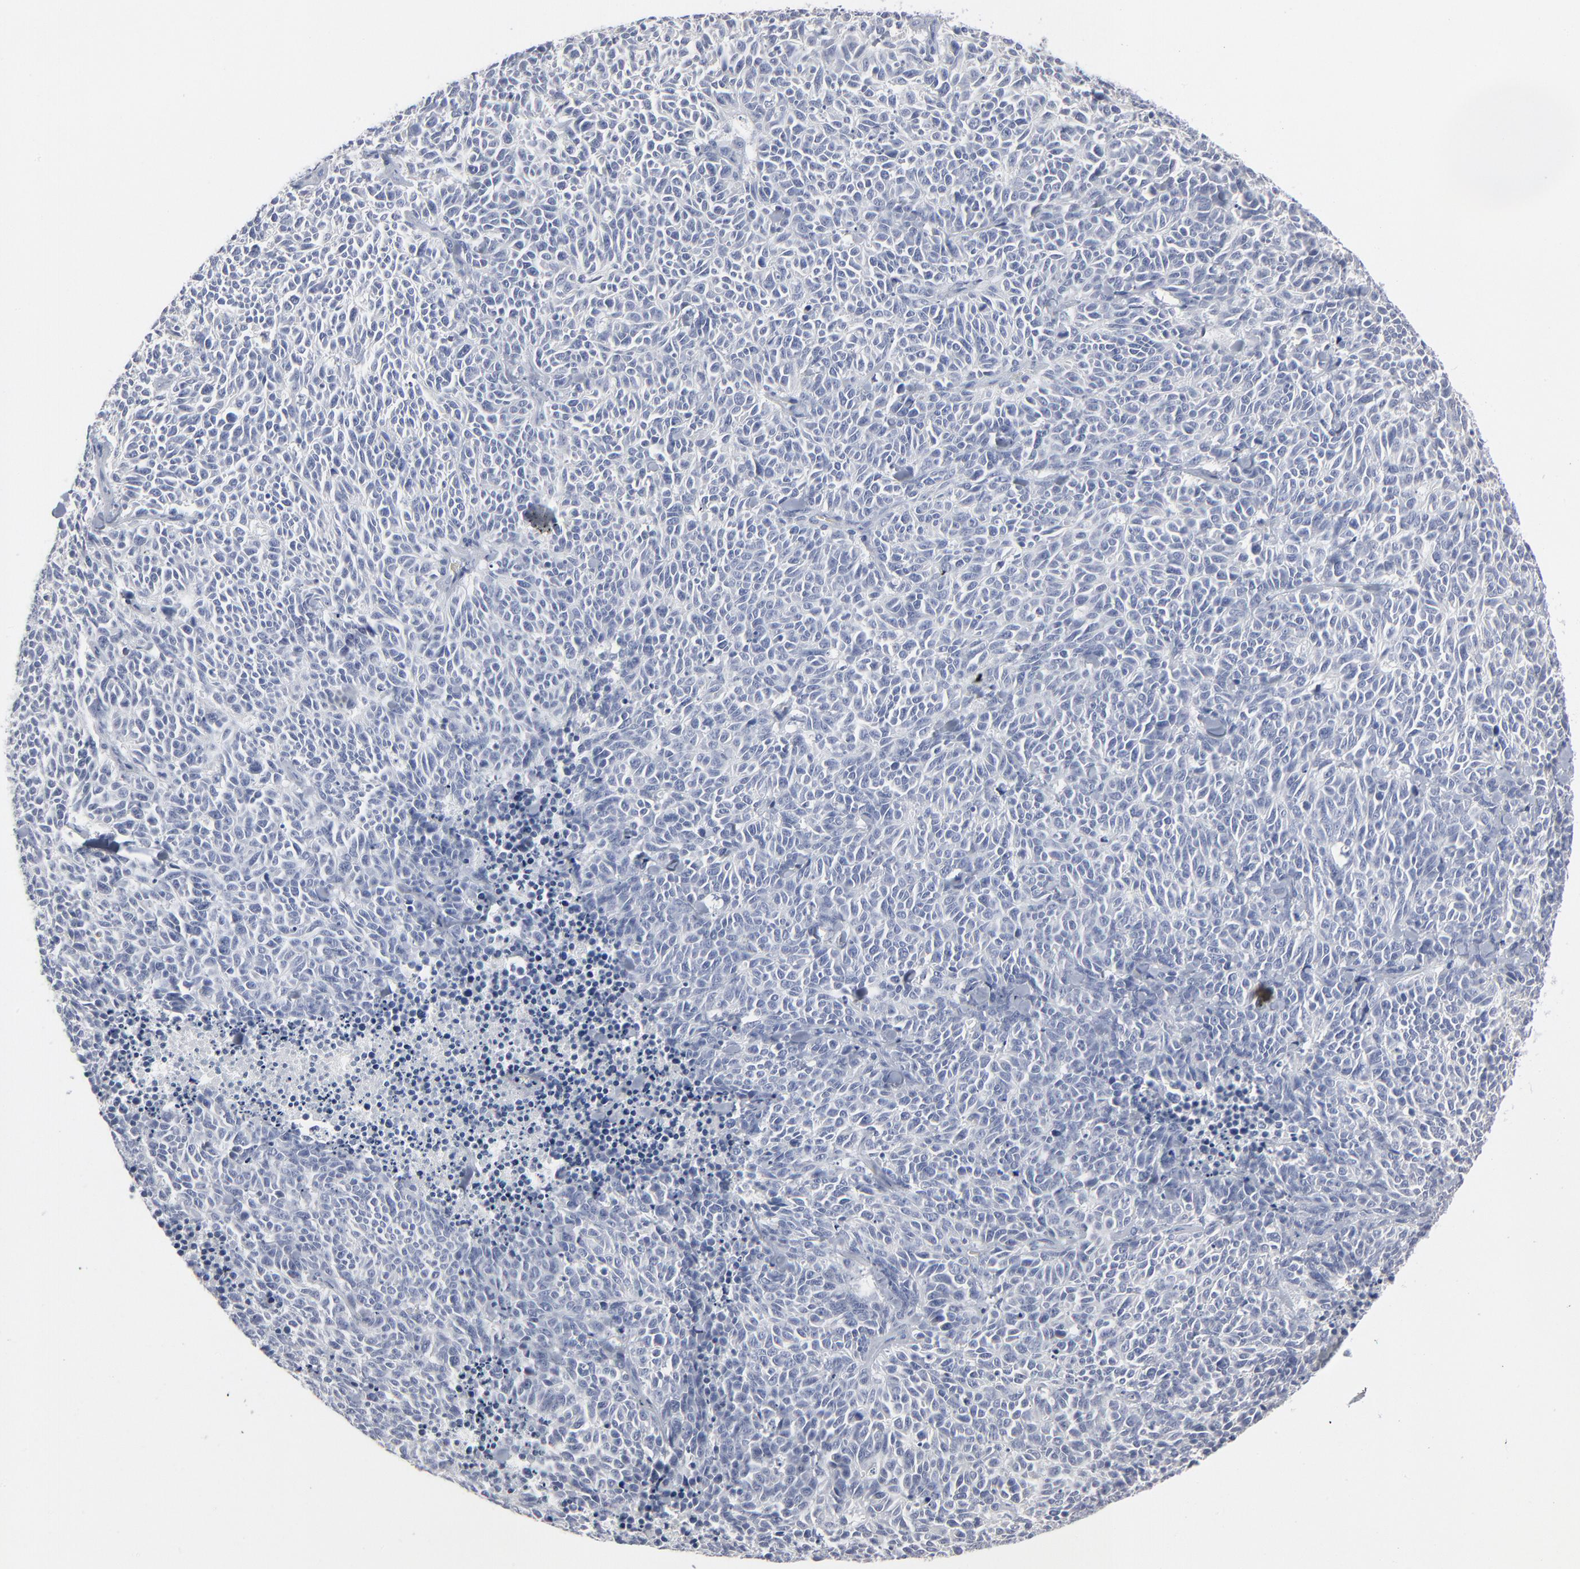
{"staining": {"intensity": "negative", "quantity": "none", "location": "none"}, "tissue": "lung cancer", "cell_type": "Tumor cells", "image_type": "cancer", "snomed": [{"axis": "morphology", "description": "Neoplasm, malignant, NOS"}, {"axis": "topography", "description": "Lung"}], "caption": "An immunohistochemistry (IHC) micrograph of lung neoplasm (malignant) is shown. There is no staining in tumor cells of lung neoplasm (malignant).", "gene": "PAGE1", "patient": {"sex": "female", "age": 58}}